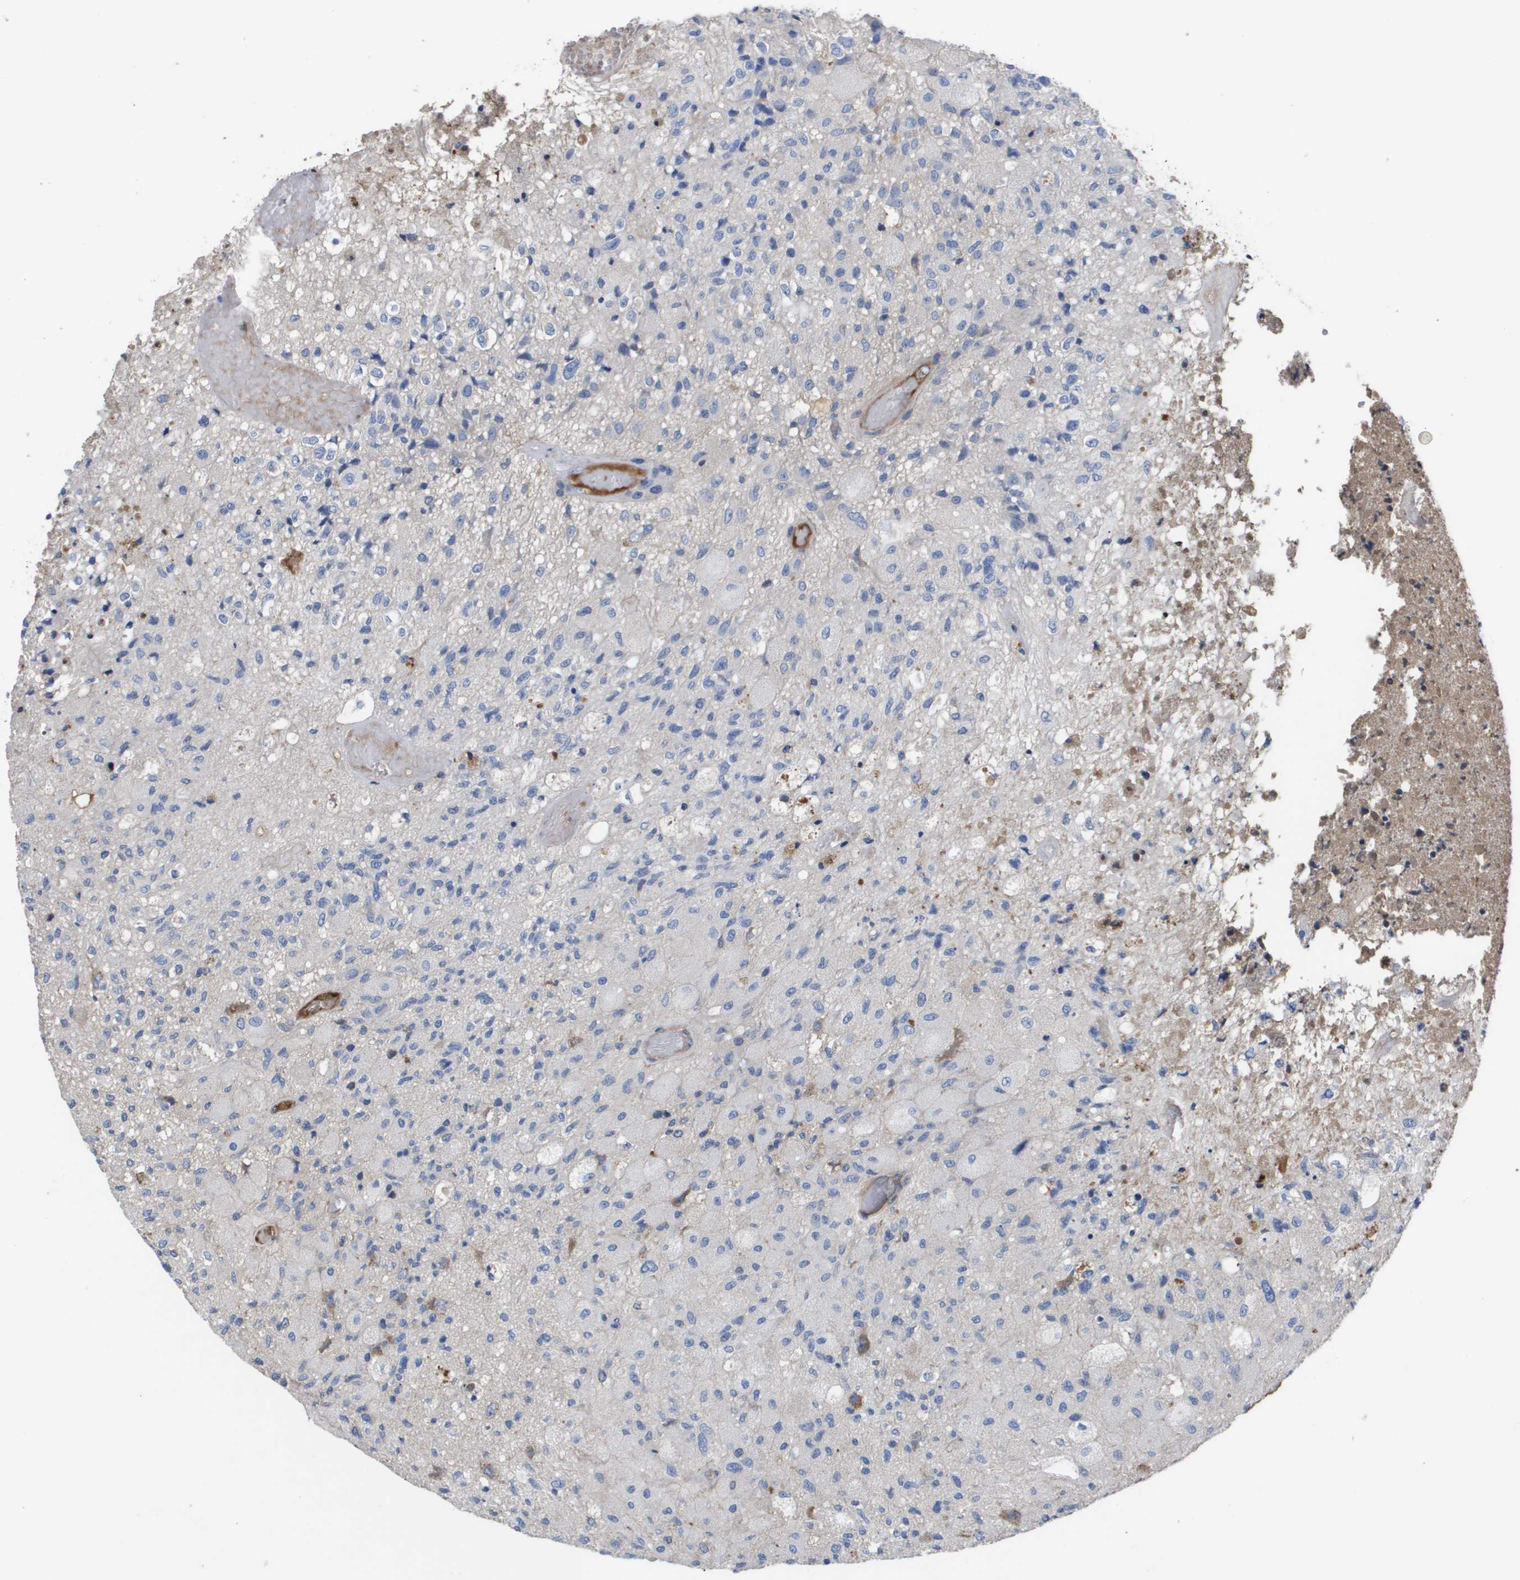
{"staining": {"intensity": "negative", "quantity": "none", "location": "none"}, "tissue": "glioma", "cell_type": "Tumor cells", "image_type": "cancer", "snomed": [{"axis": "morphology", "description": "Normal tissue, NOS"}, {"axis": "morphology", "description": "Glioma, malignant, High grade"}, {"axis": "topography", "description": "Cerebral cortex"}], "caption": "Immunohistochemical staining of human high-grade glioma (malignant) displays no significant staining in tumor cells.", "gene": "SERPINA6", "patient": {"sex": "male", "age": 77}}